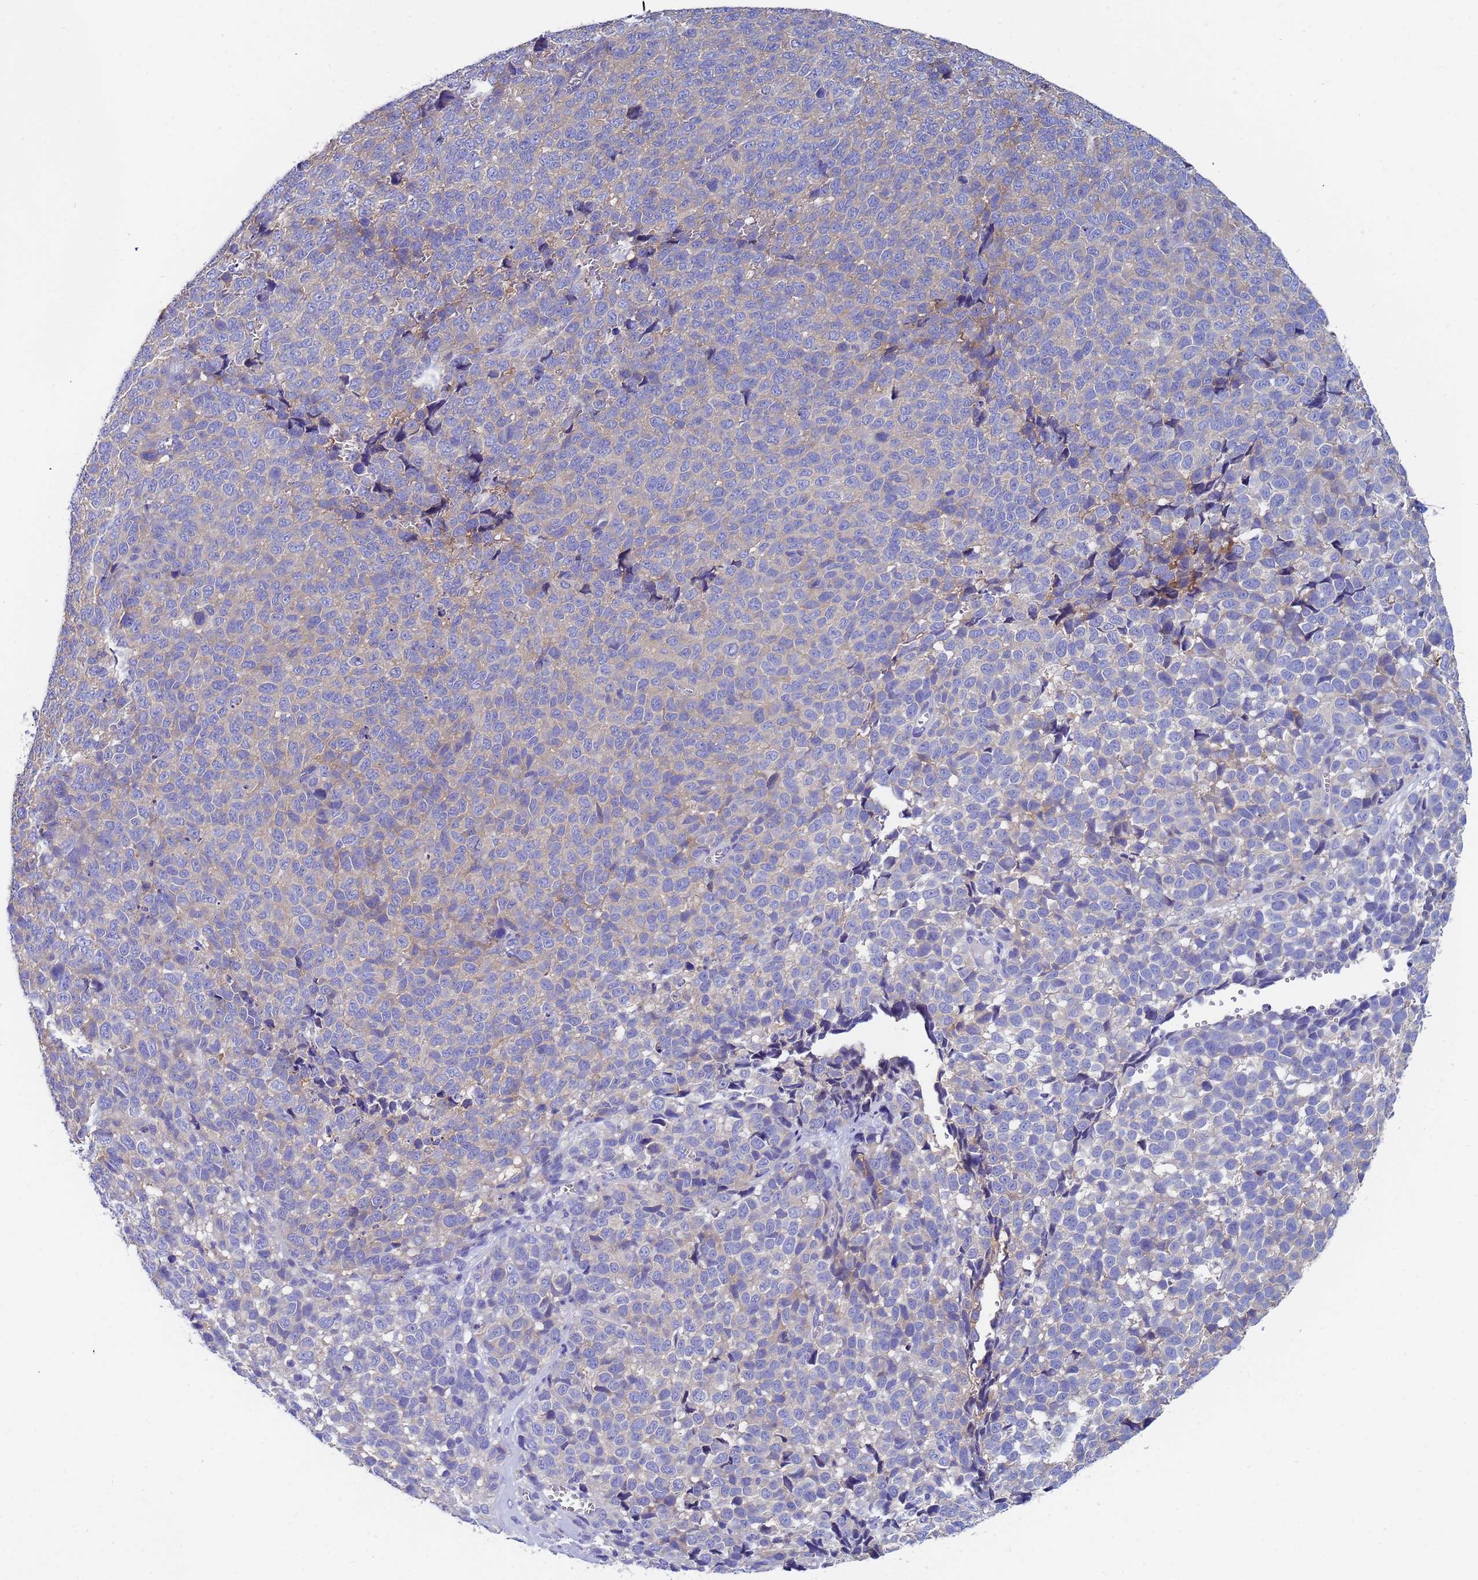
{"staining": {"intensity": "negative", "quantity": "none", "location": "none"}, "tissue": "melanoma", "cell_type": "Tumor cells", "image_type": "cancer", "snomed": [{"axis": "morphology", "description": "Malignant melanoma, NOS"}, {"axis": "topography", "description": "Nose, NOS"}], "caption": "The image reveals no significant staining in tumor cells of melanoma.", "gene": "UBE2O", "patient": {"sex": "female", "age": 48}}